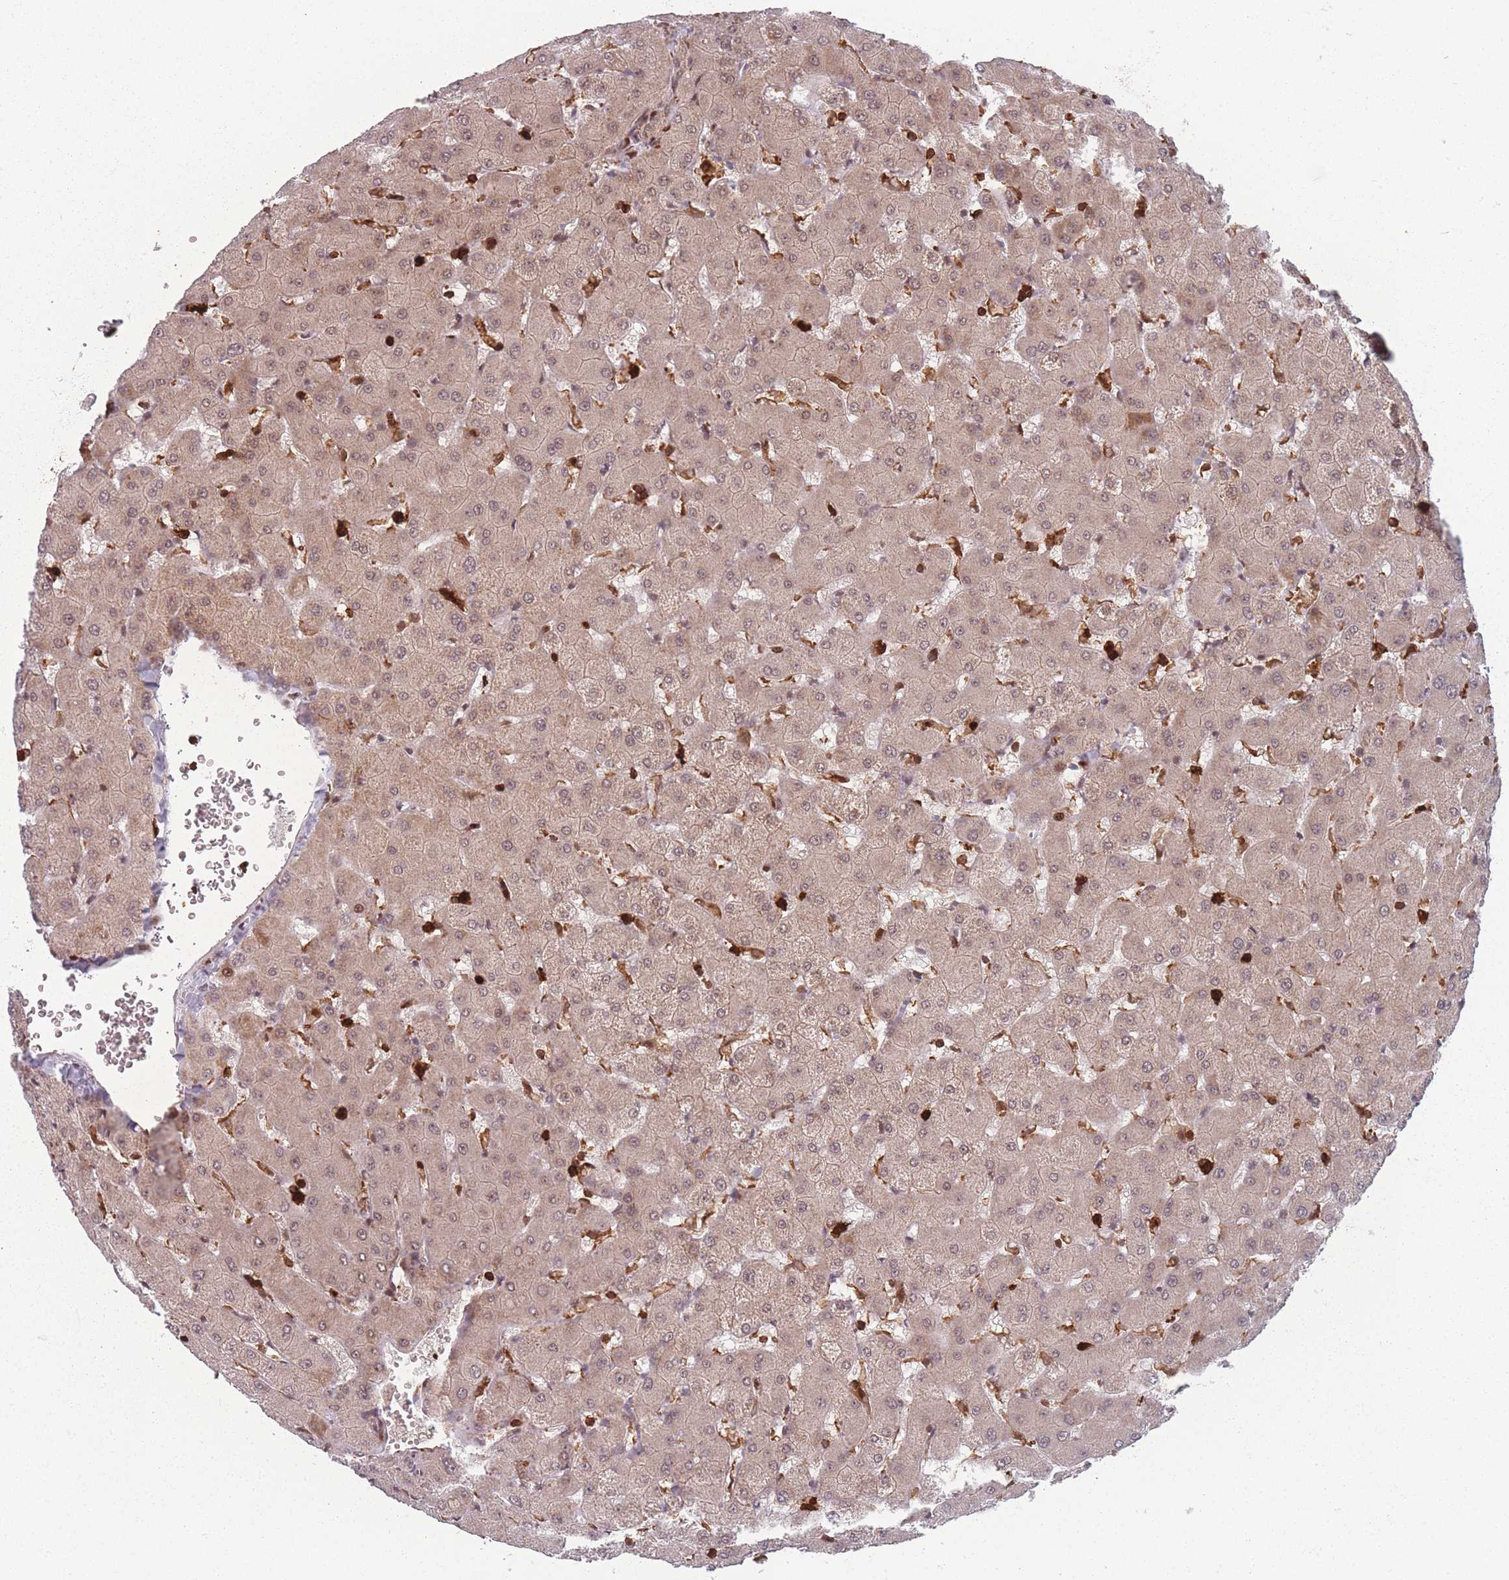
{"staining": {"intensity": "weak", "quantity": "<25%", "location": "nuclear"}, "tissue": "liver", "cell_type": "Cholangiocytes", "image_type": "normal", "snomed": [{"axis": "morphology", "description": "Normal tissue, NOS"}, {"axis": "topography", "description": "Liver"}], "caption": "High power microscopy image of an IHC micrograph of benign liver, revealing no significant positivity in cholangiocytes. (DAB immunohistochemistry, high magnification).", "gene": "WDR55", "patient": {"sex": "female", "age": 63}}